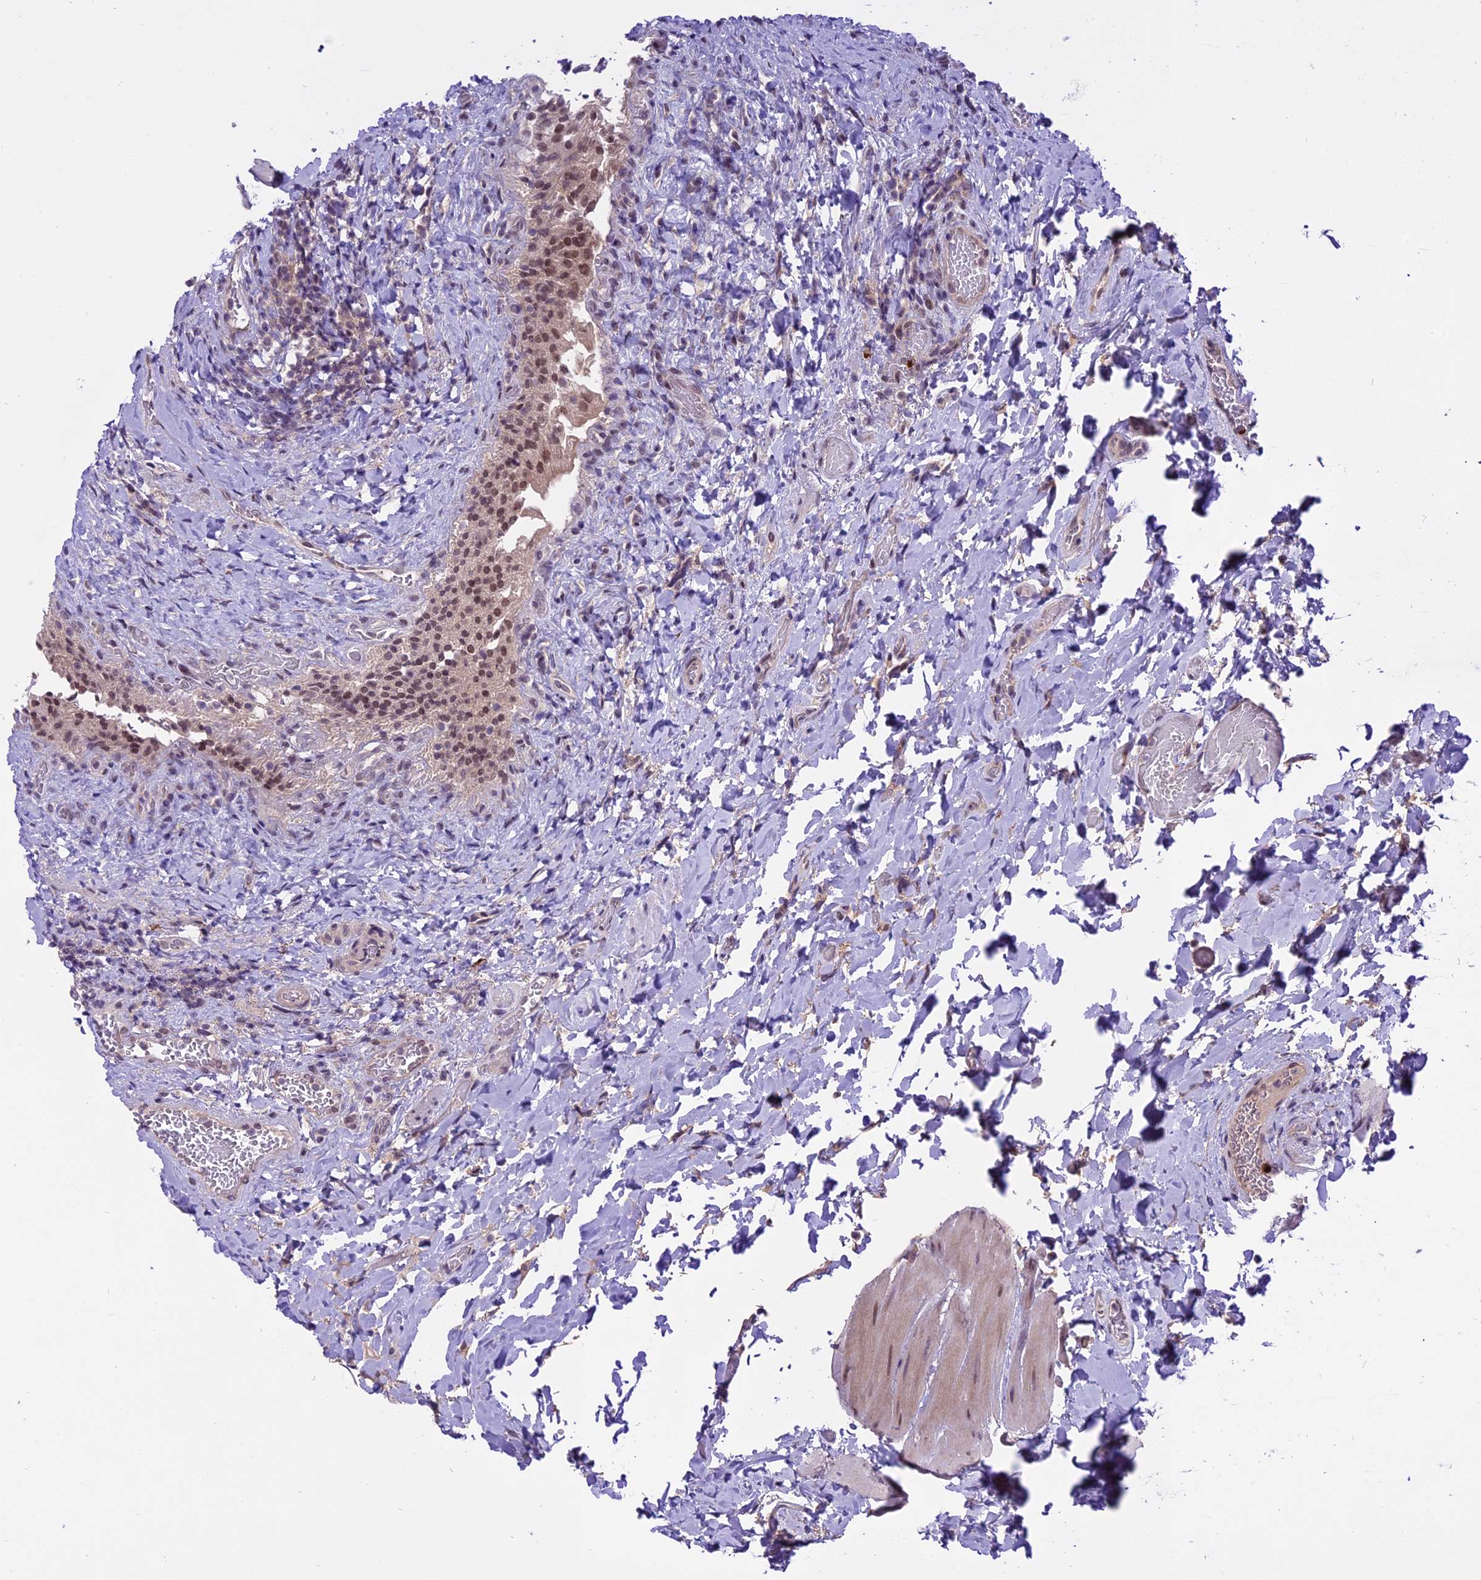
{"staining": {"intensity": "moderate", "quantity": ">75%", "location": "cytoplasmic/membranous,nuclear"}, "tissue": "urinary bladder", "cell_type": "Urothelial cells", "image_type": "normal", "snomed": [{"axis": "morphology", "description": "Normal tissue, NOS"}, {"axis": "morphology", "description": "Inflammation, NOS"}, {"axis": "topography", "description": "Urinary bladder"}], "caption": "The immunohistochemical stain highlights moderate cytoplasmic/membranous,nuclear expression in urothelial cells of benign urinary bladder. Immunohistochemistry (ihc) stains the protein of interest in brown and the nuclei are stained blue.", "gene": "SPRED1", "patient": {"sex": "male", "age": 64}}